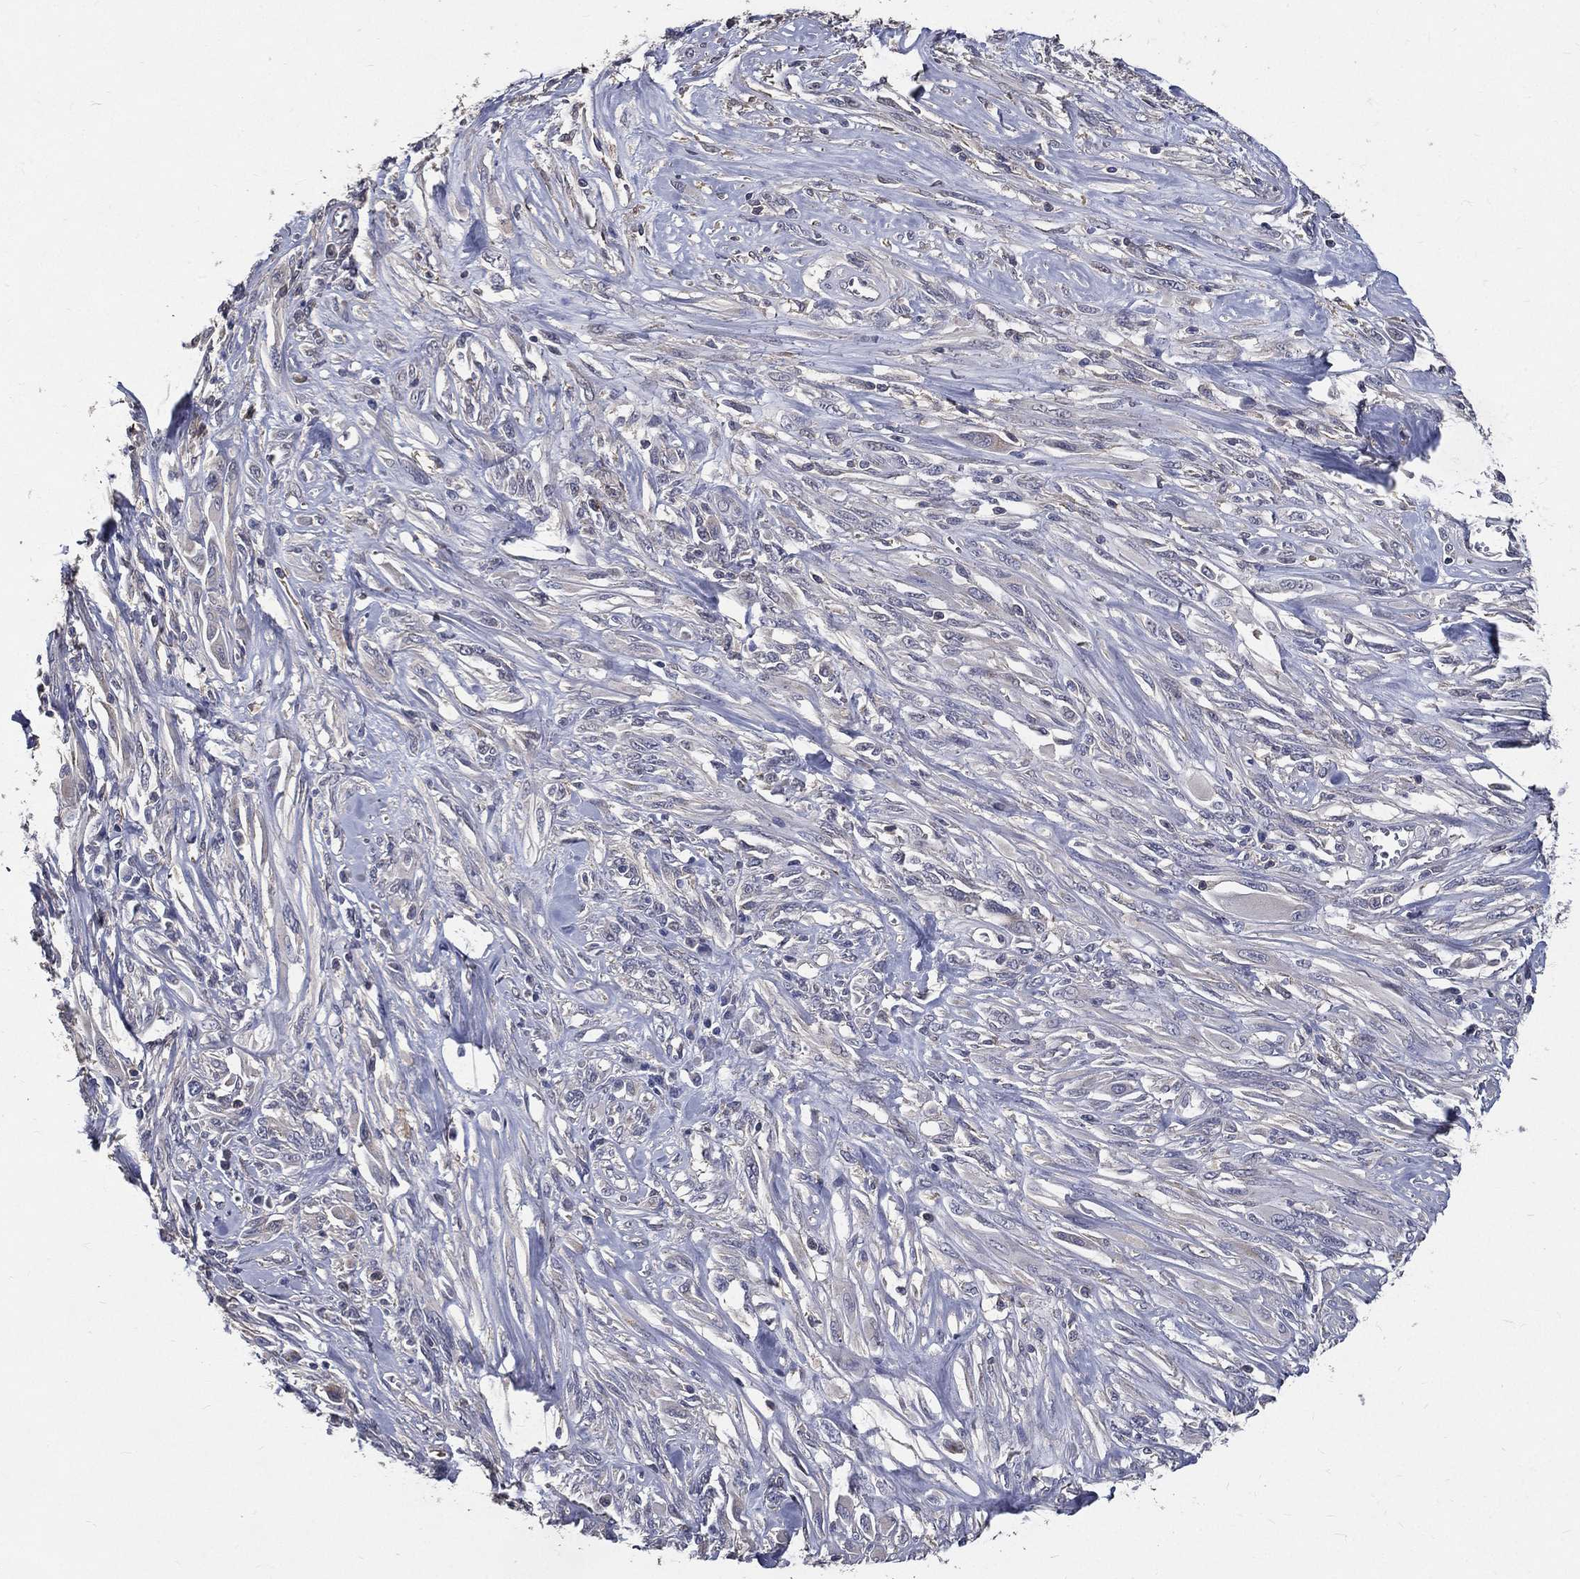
{"staining": {"intensity": "negative", "quantity": "none", "location": "none"}, "tissue": "melanoma", "cell_type": "Tumor cells", "image_type": "cancer", "snomed": [{"axis": "morphology", "description": "Malignant melanoma, NOS"}, {"axis": "topography", "description": "Skin"}], "caption": "The immunohistochemistry (IHC) histopathology image has no significant expression in tumor cells of melanoma tissue.", "gene": "SERPINB2", "patient": {"sex": "female", "age": 91}}